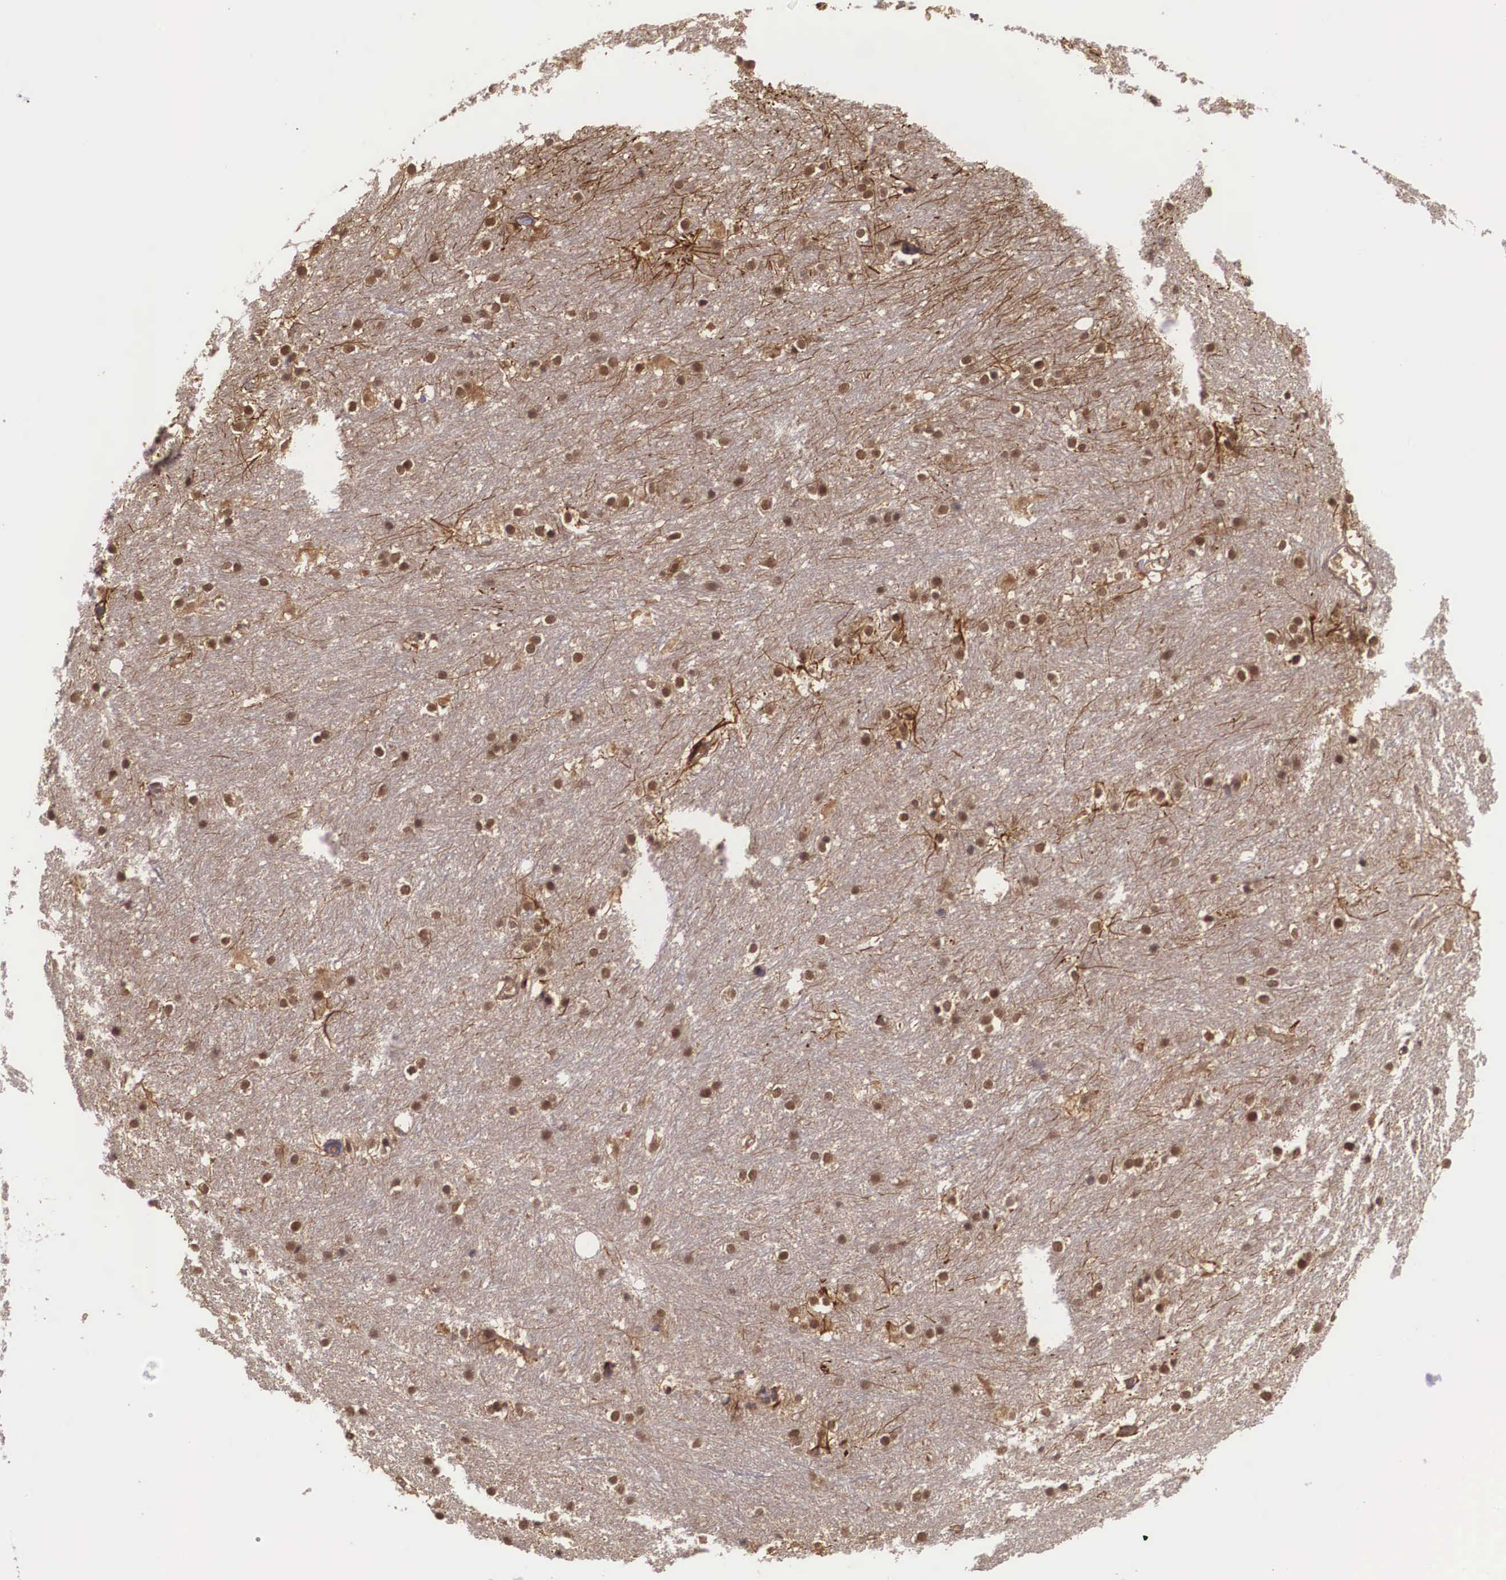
{"staining": {"intensity": "negative", "quantity": "none", "location": "none"}, "tissue": "caudate", "cell_type": "Glial cells", "image_type": "normal", "snomed": [{"axis": "morphology", "description": "Normal tissue, NOS"}, {"axis": "topography", "description": "Lateral ventricle wall"}], "caption": "DAB immunohistochemical staining of normal caudate exhibits no significant staining in glial cells.", "gene": "VASH1", "patient": {"sex": "female", "age": 19}}